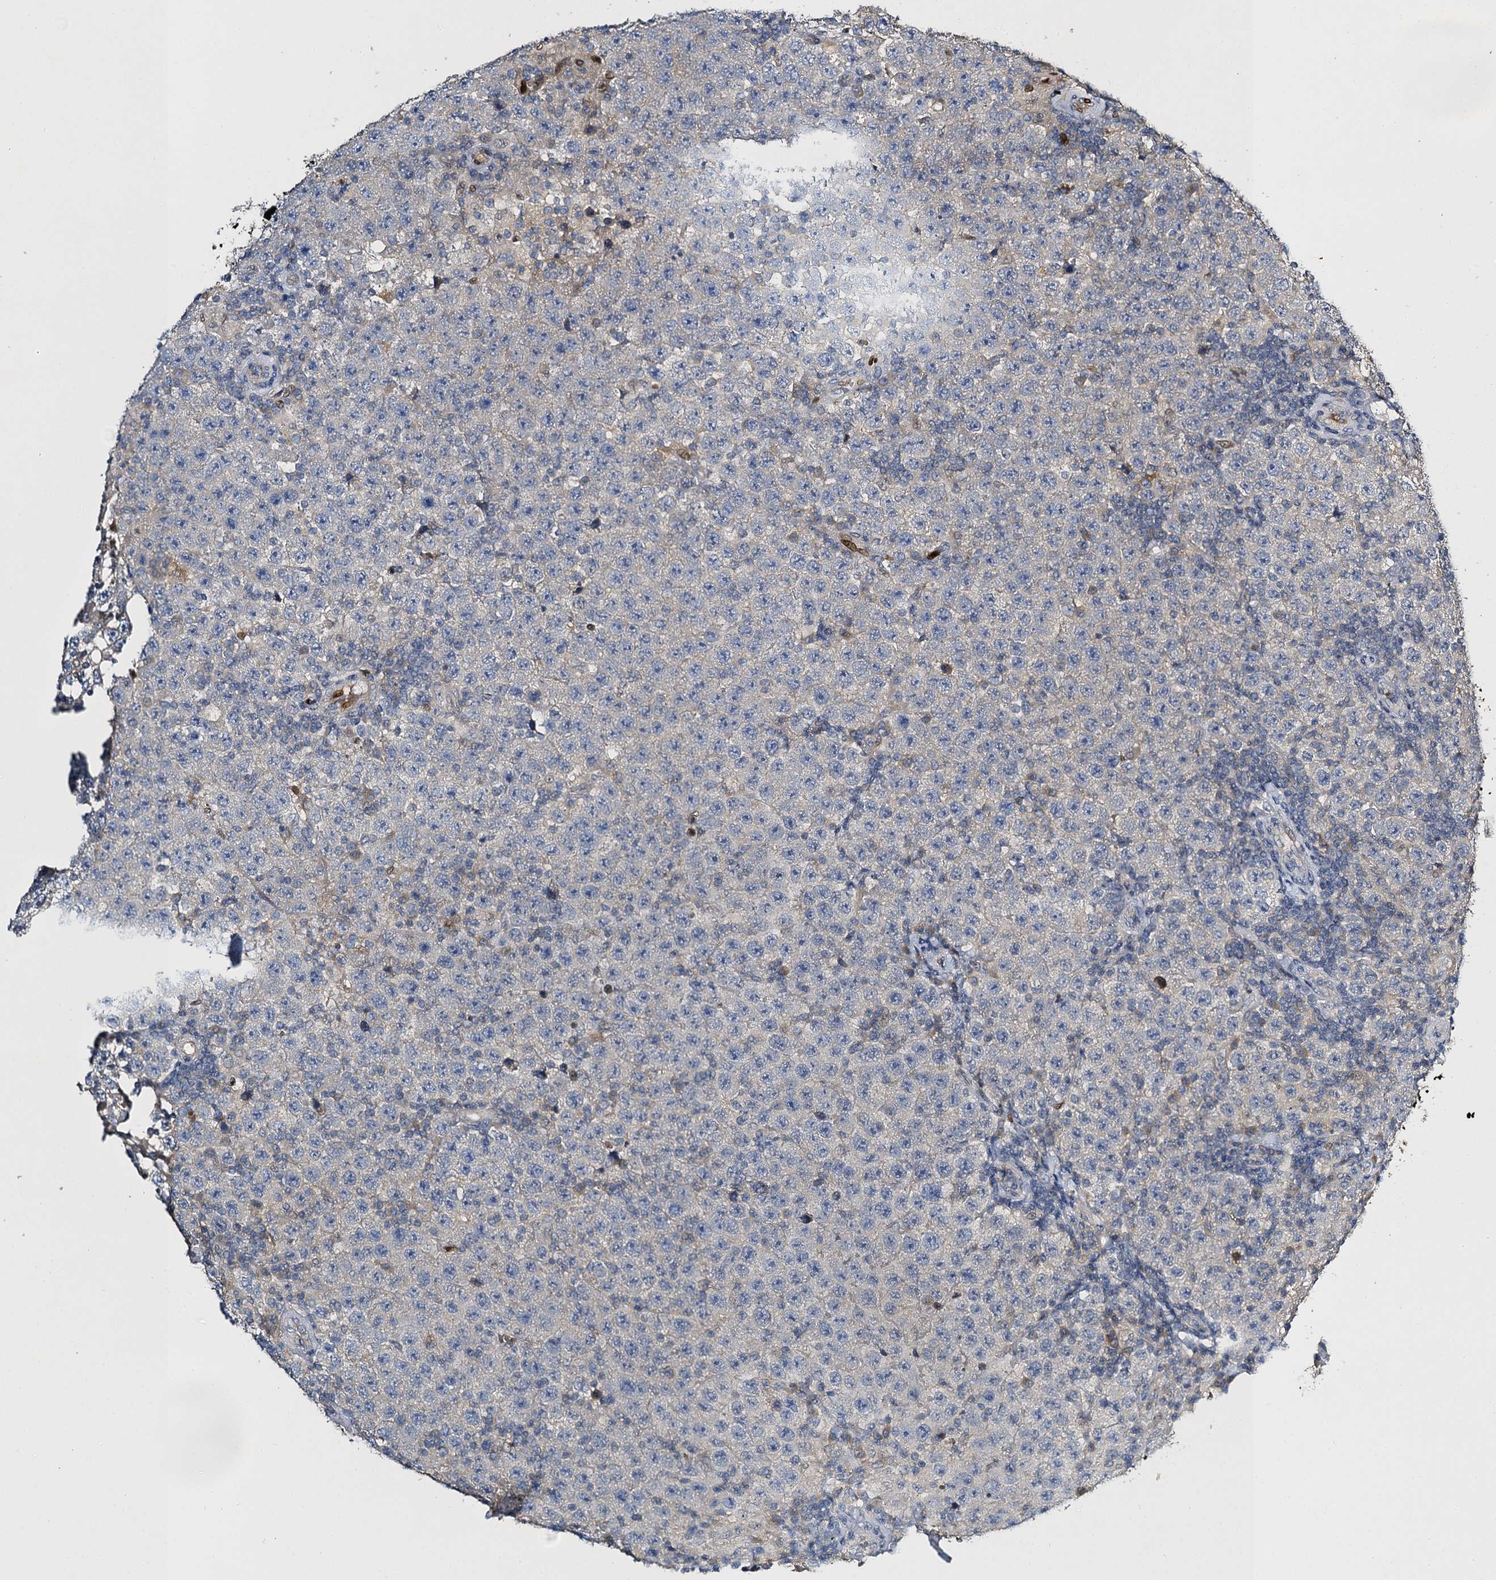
{"staining": {"intensity": "negative", "quantity": "none", "location": "none"}, "tissue": "testis cancer", "cell_type": "Tumor cells", "image_type": "cancer", "snomed": [{"axis": "morphology", "description": "Normal tissue, NOS"}, {"axis": "morphology", "description": "Urothelial carcinoma, High grade"}, {"axis": "morphology", "description": "Seminoma, NOS"}, {"axis": "morphology", "description": "Carcinoma, Embryonal, NOS"}, {"axis": "topography", "description": "Urinary bladder"}, {"axis": "topography", "description": "Testis"}], "caption": "The histopathology image shows no staining of tumor cells in testis cancer (embryonal carcinoma).", "gene": "SLC11A2", "patient": {"sex": "male", "age": 41}}